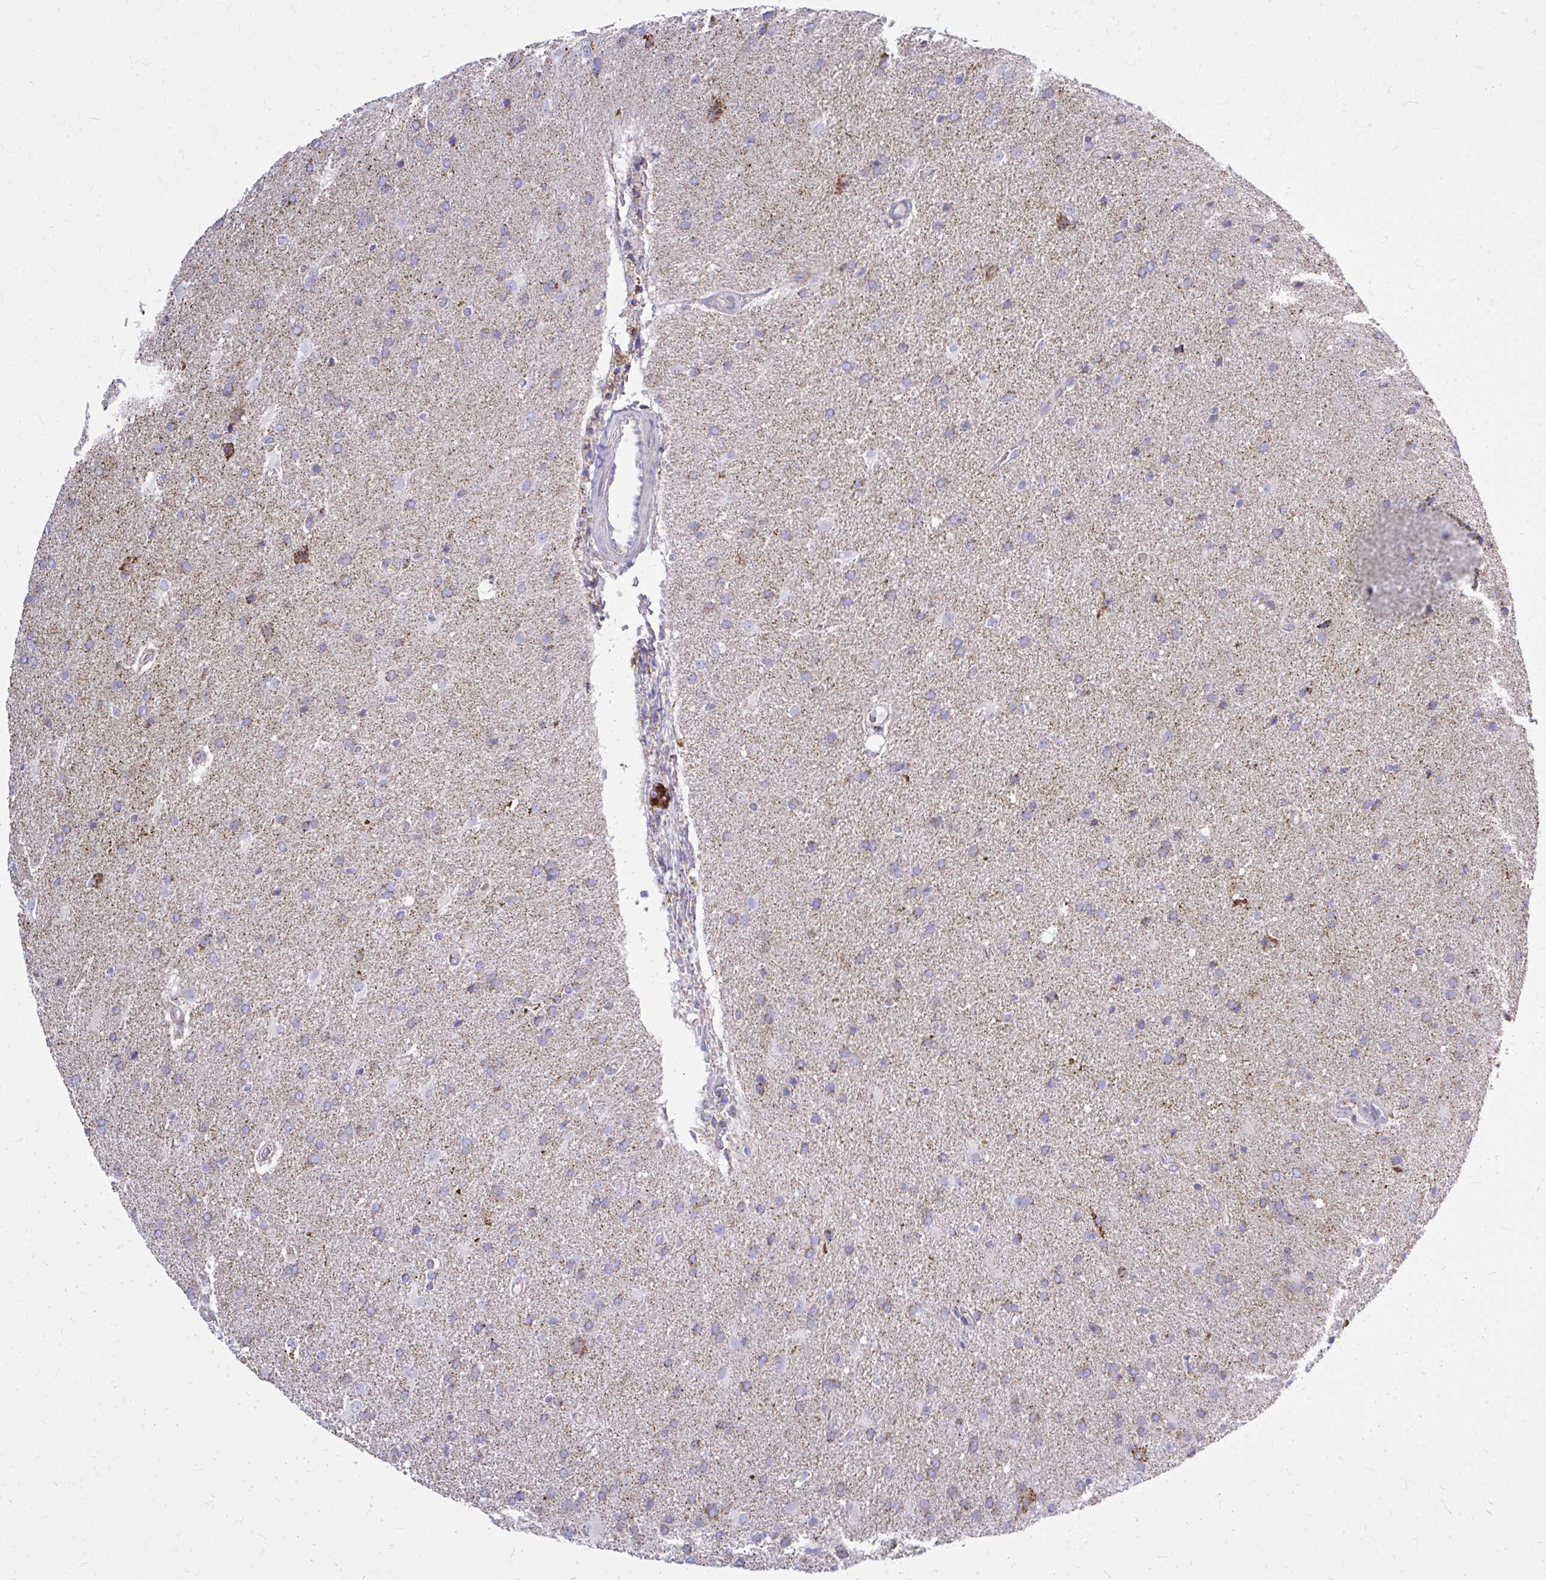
{"staining": {"intensity": "weak", "quantity": ">75%", "location": "cytoplasmic/membranous"}, "tissue": "glioma", "cell_type": "Tumor cells", "image_type": "cancer", "snomed": [{"axis": "morphology", "description": "Glioma, malignant, High grade"}, {"axis": "topography", "description": "Brain"}], "caption": "Malignant high-grade glioma tissue shows weak cytoplasmic/membranous staining in about >75% of tumor cells", "gene": "ZNF362", "patient": {"sex": "male", "age": 56}}